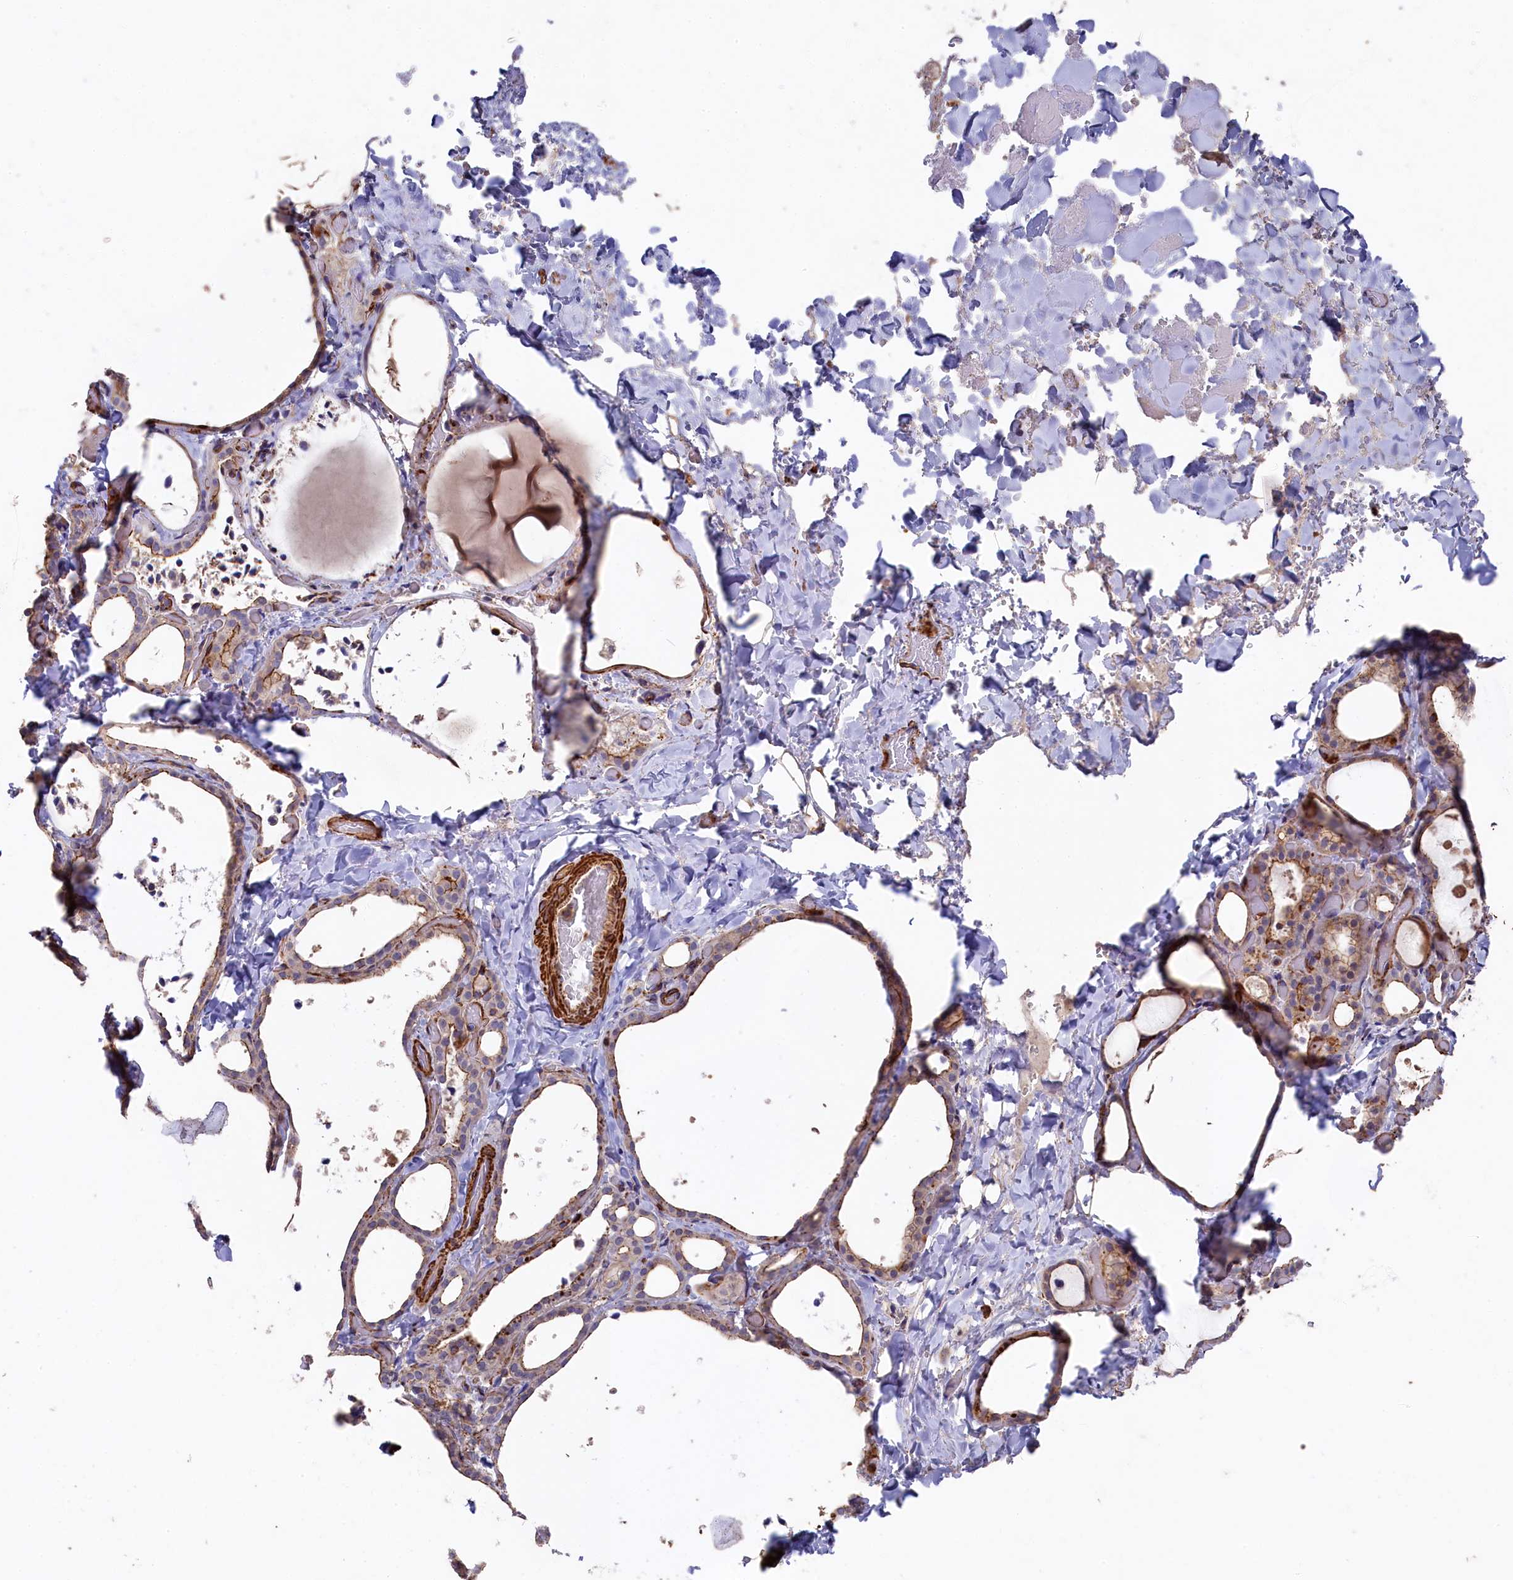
{"staining": {"intensity": "moderate", "quantity": "25%-75%", "location": "cytoplasmic/membranous"}, "tissue": "thyroid gland", "cell_type": "Glandular cells", "image_type": "normal", "snomed": [{"axis": "morphology", "description": "Normal tissue, NOS"}, {"axis": "topography", "description": "Thyroid gland"}], "caption": "Human thyroid gland stained with a brown dye reveals moderate cytoplasmic/membranous positive expression in about 25%-75% of glandular cells.", "gene": "RAPSN", "patient": {"sex": "female", "age": 44}}